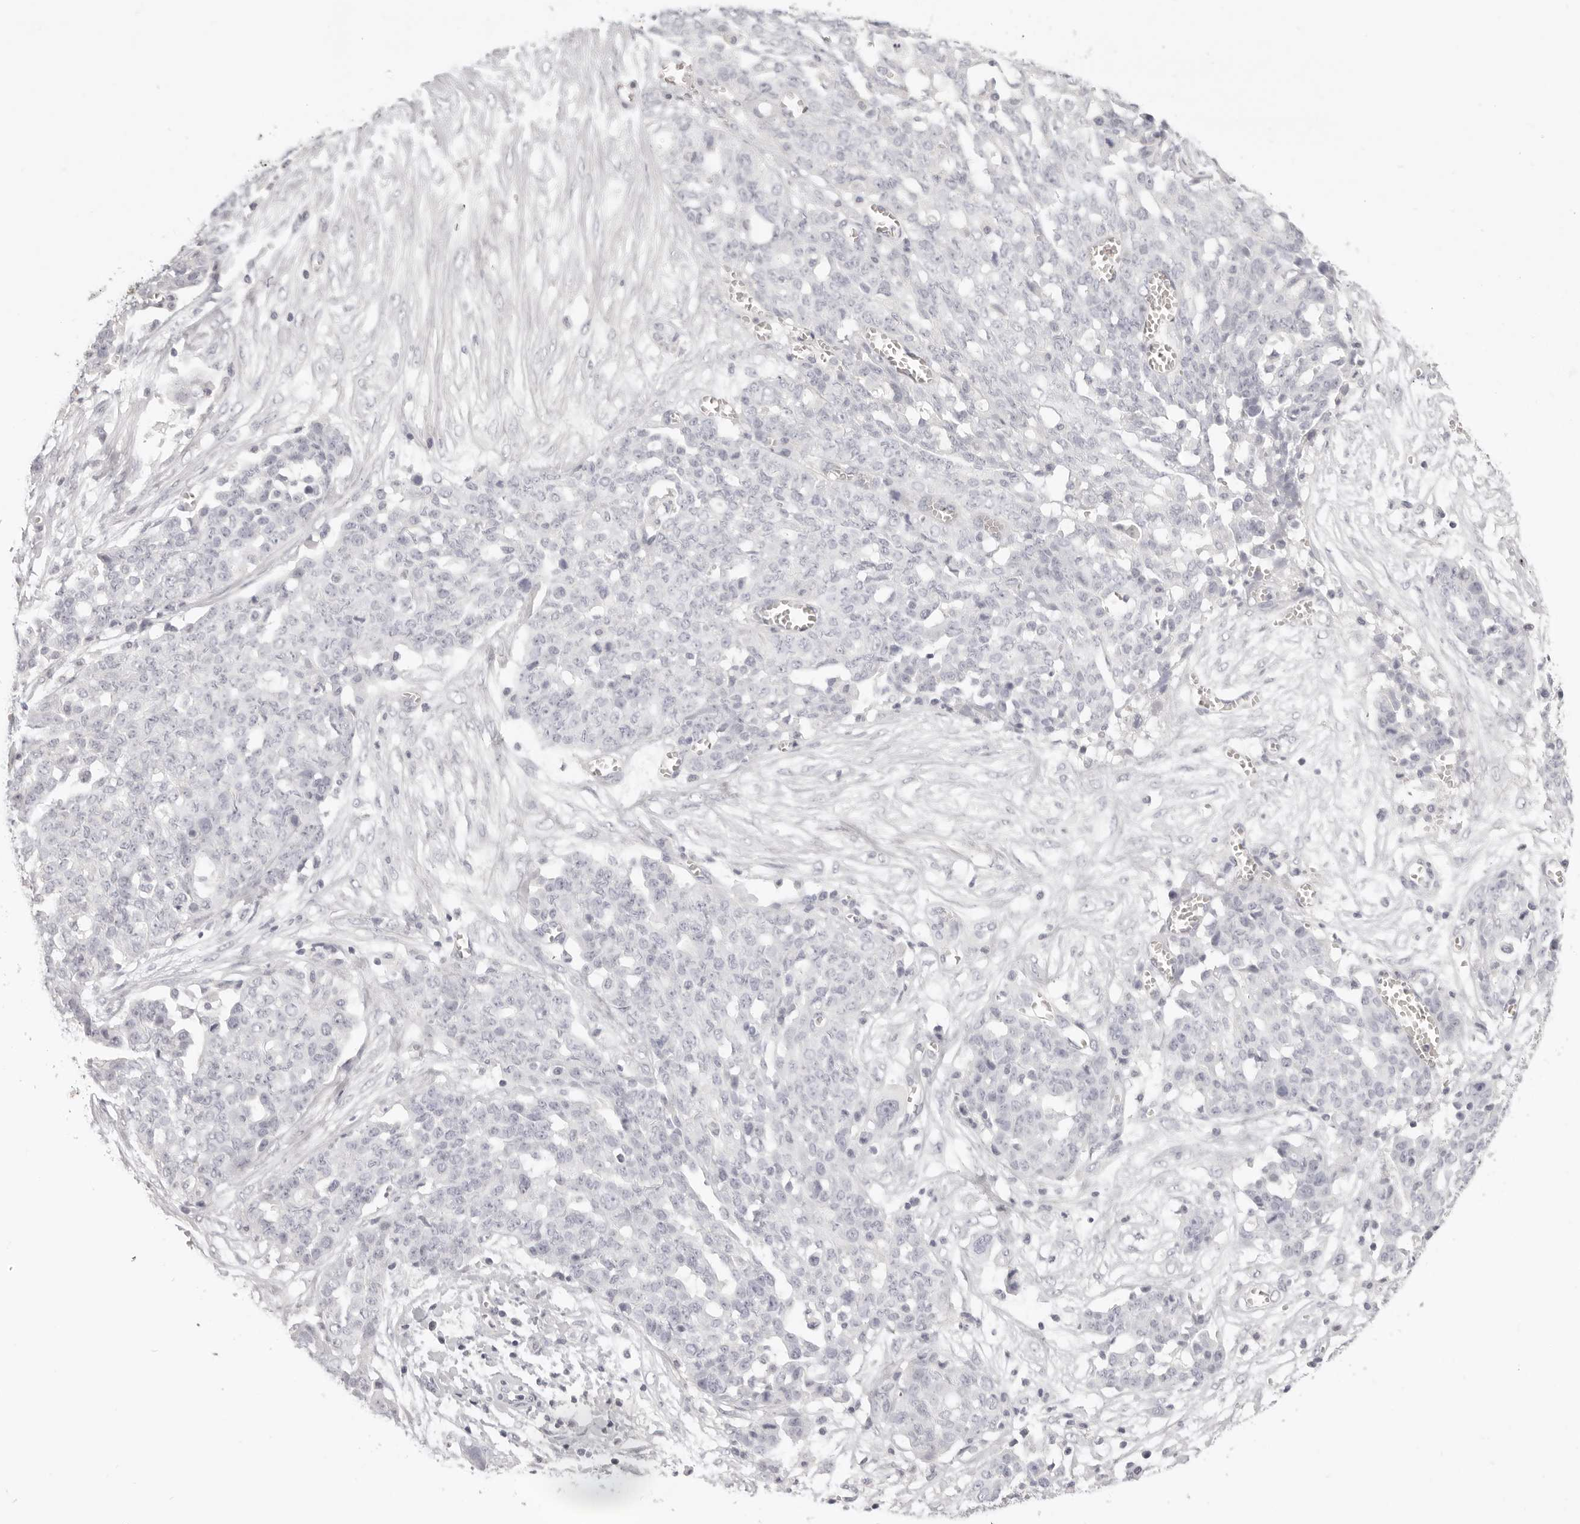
{"staining": {"intensity": "negative", "quantity": "none", "location": "none"}, "tissue": "ovarian cancer", "cell_type": "Tumor cells", "image_type": "cancer", "snomed": [{"axis": "morphology", "description": "Cystadenocarcinoma, serous, NOS"}, {"axis": "topography", "description": "Soft tissue"}, {"axis": "topography", "description": "Ovary"}], "caption": "There is no significant positivity in tumor cells of ovarian cancer.", "gene": "FABP1", "patient": {"sex": "female", "age": 57}}